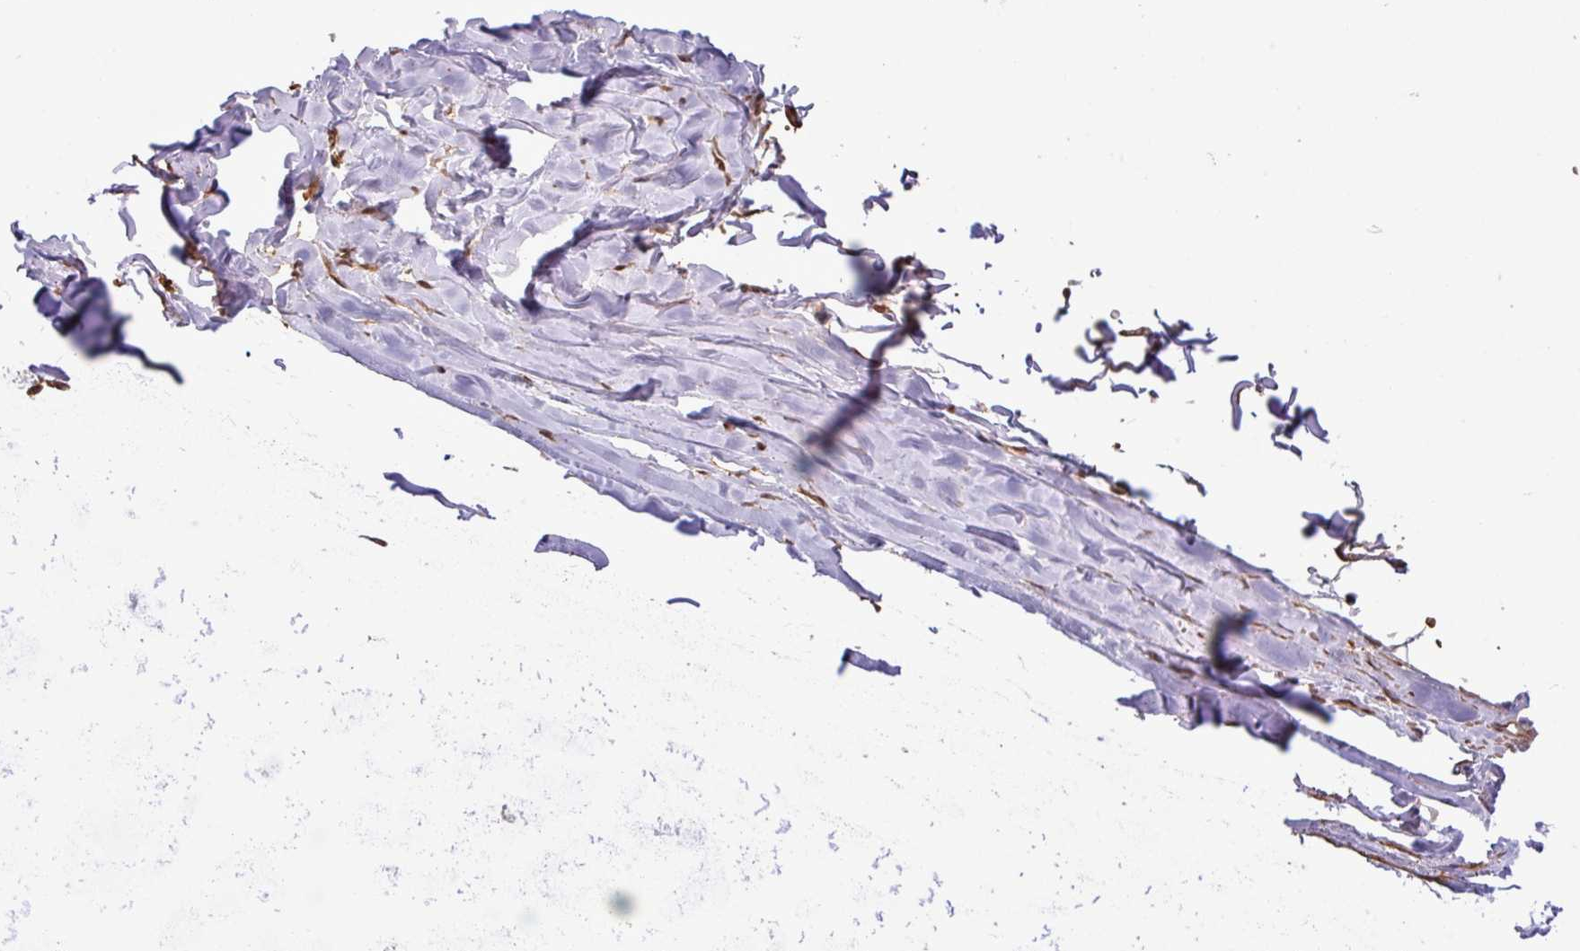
{"staining": {"intensity": "strong", "quantity": ">75%", "location": "cytoplasmic/membranous"}, "tissue": "soft tissue", "cell_type": "Chondrocytes", "image_type": "normal", "snomed": [{"axis": "morphology", "description": "Normal tissue, NOS"}, {"axis": "topography", "description": "Cartilage tissue"}, {"axis": "topography", "description": "Nasopharynx"}, {"axis": "topography", "description": "Thyroid gland"}], "caption": "Immunohistochemistry (IHC) micrograph of benign soft tissue: soft tissue stained using immunohistochemistry (IHC) reveals high levels of strong protein expression localized specifically in the cytoplasmic/membranous of chondrocytes, appearing as a cytoplasmic/membranous brown color.", "gene": "C7orf50", "patient": {"sex": "male", "age": 63}}